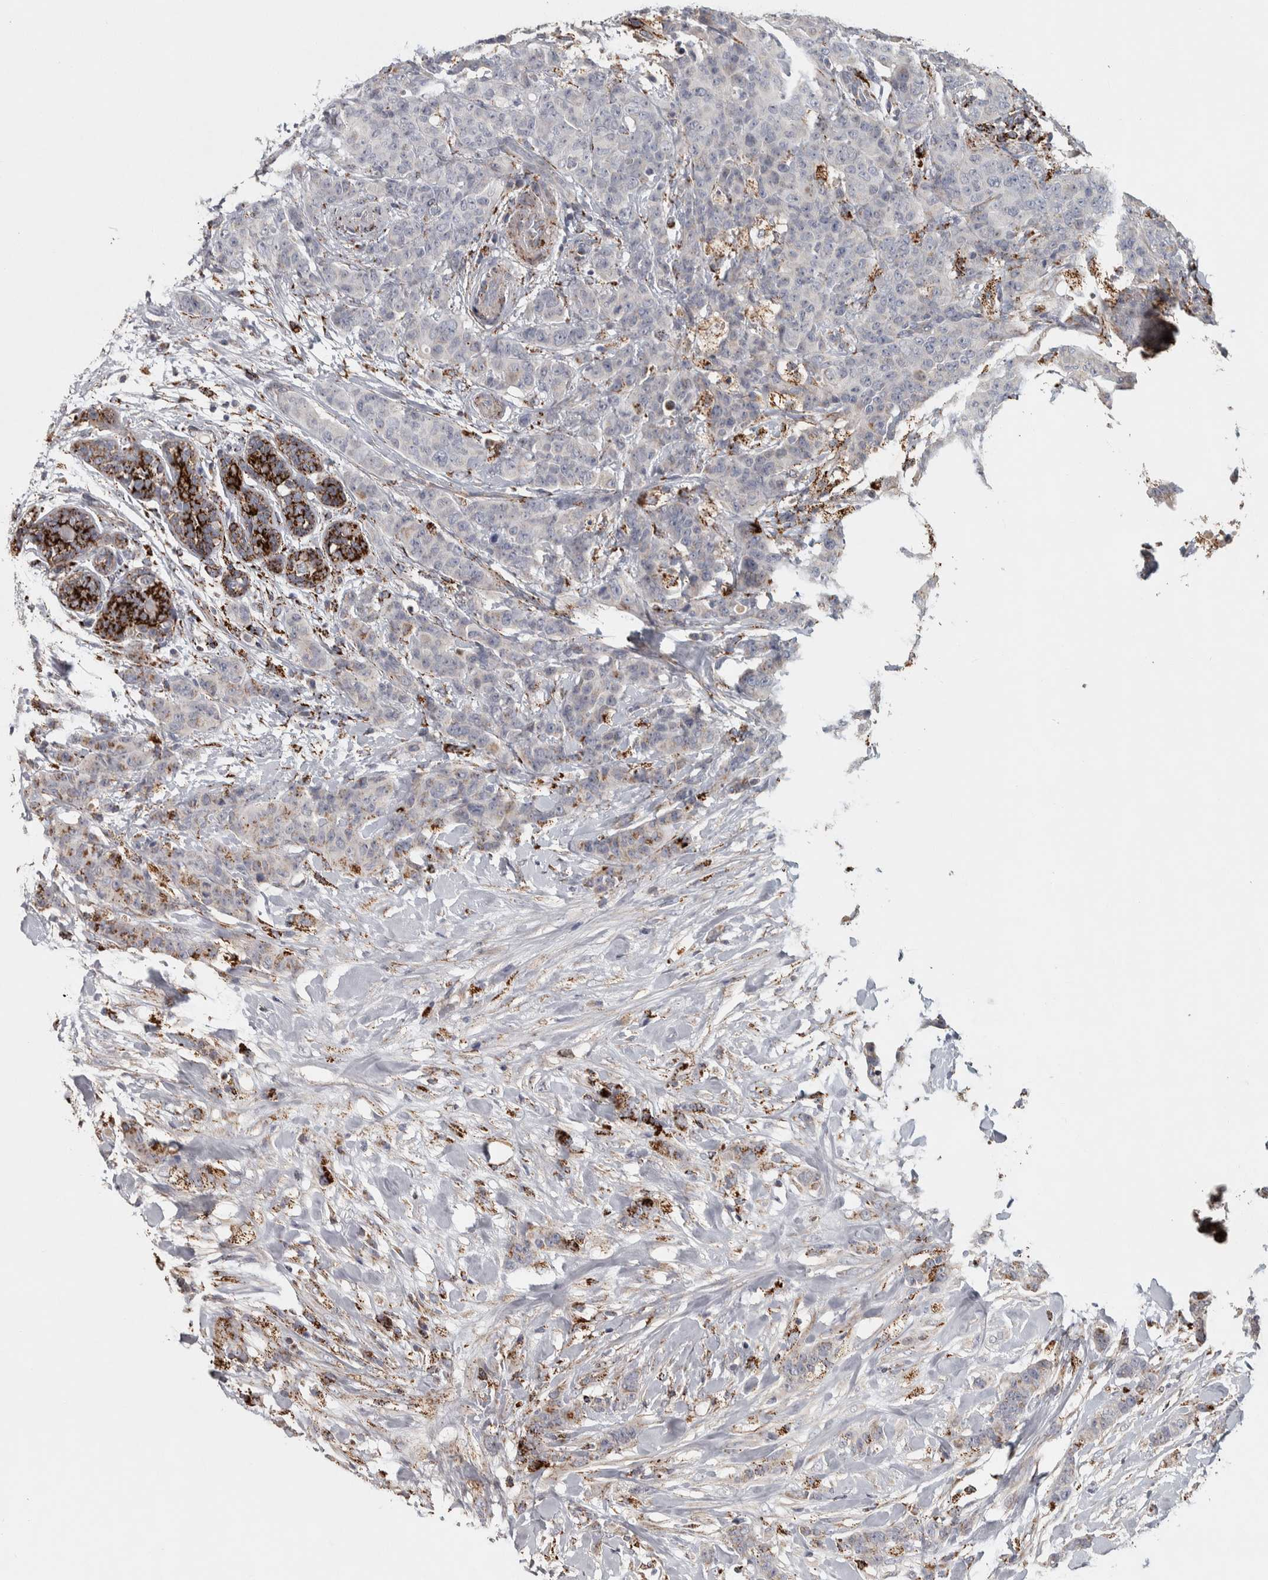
{"staining": {"intensity": "negative", "quantity": "none", "location": "none"}, "tissue": "breast cancer", "cell_type": "Tumor cells", "image_type": "cancer", "snomed": [{"axis": "morphology", "description": "Normal tissue, NOS"}, {"axis": "morphology", "description": "Duct carcinoma"}, {"axis": "topography", "description": "Breast"}], "caption": "This is a micrograph of IHC staining of infiltrating ductal carcinoma (breast), which shows no staining in tumor cells.", "gene": "FAM78A", "patient": {"sex": "female", "age": 40}}